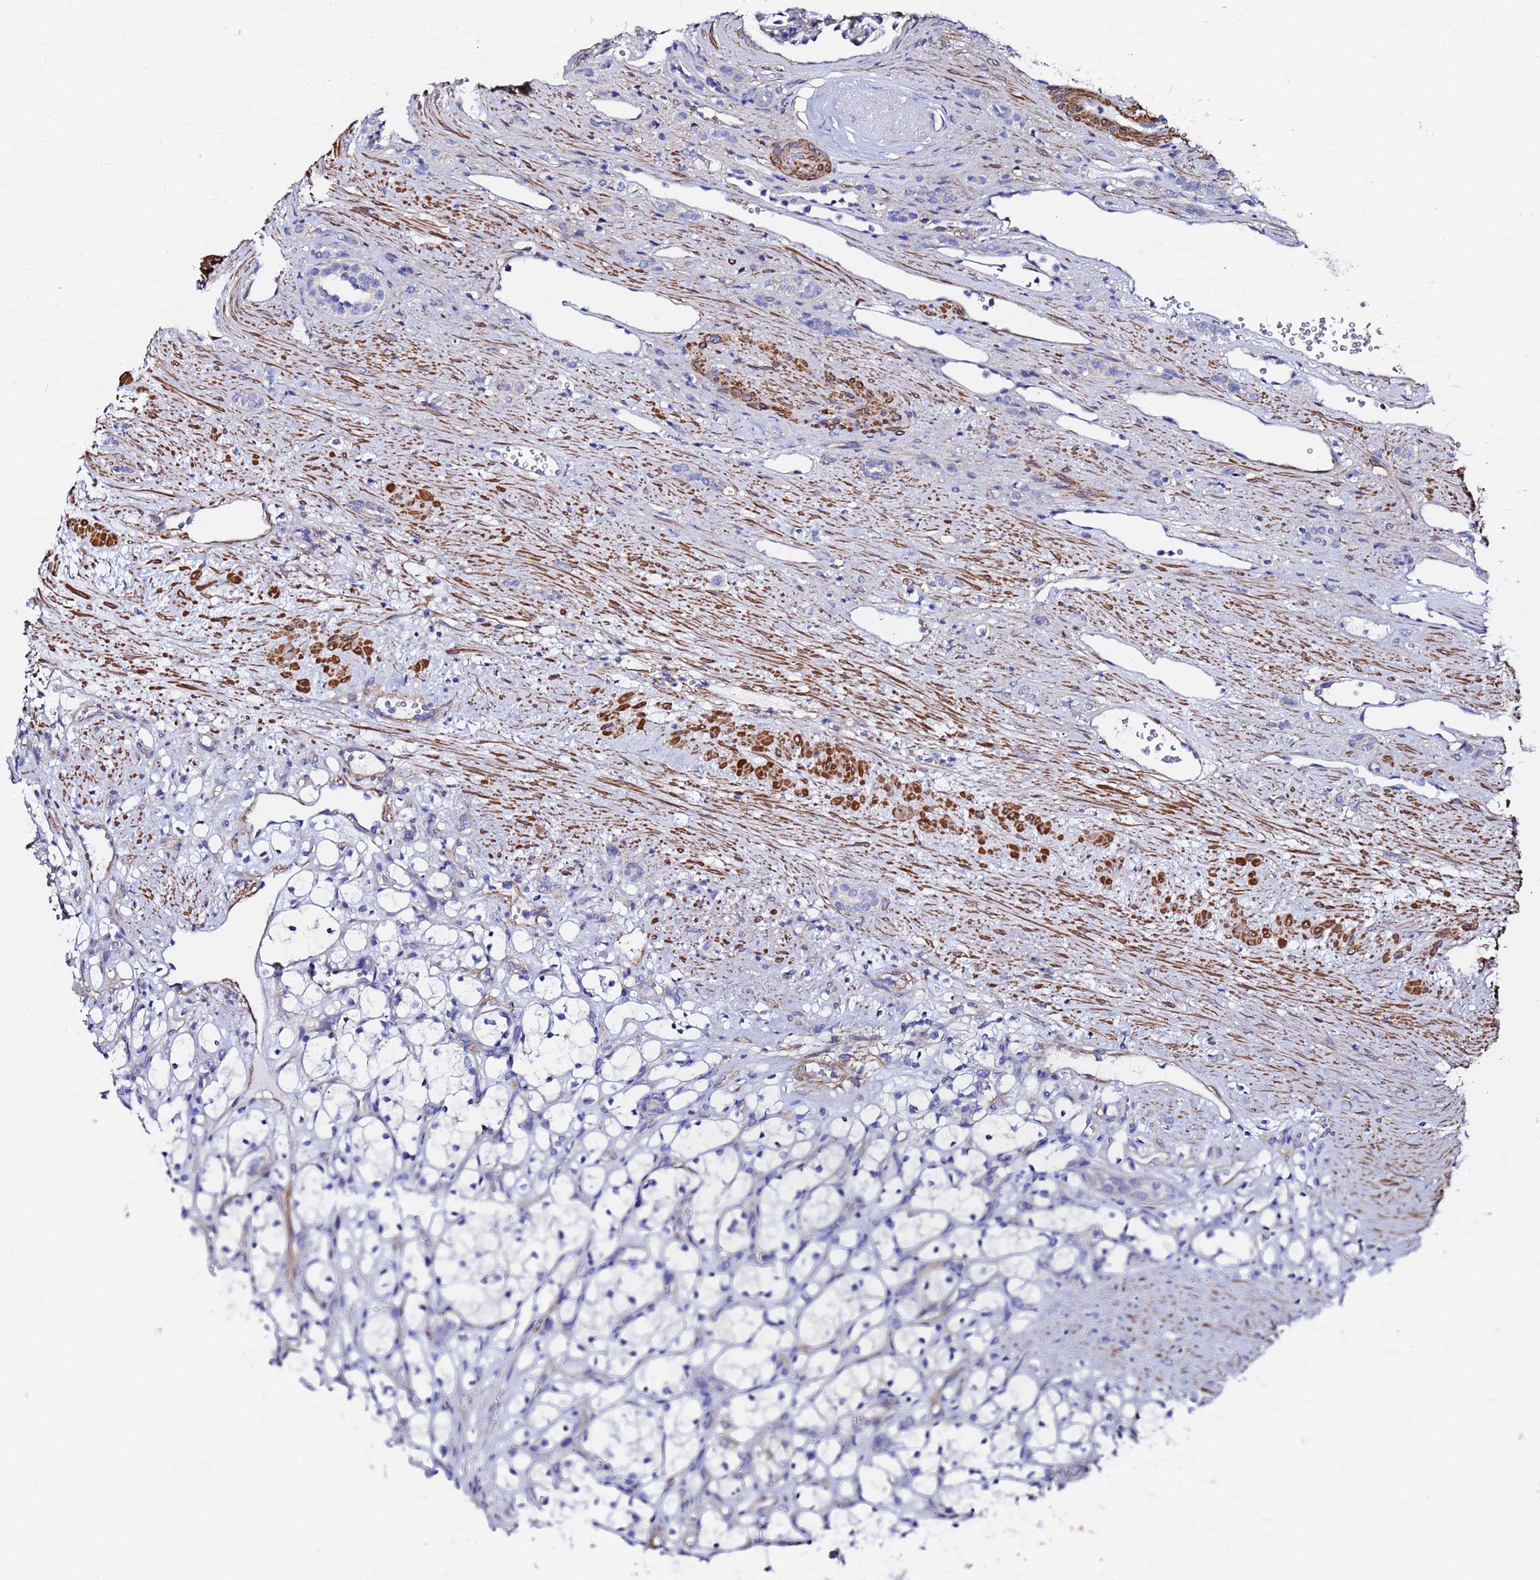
{"staining": {"intensity": "negative", "quantity": "none", "location": "none"}, "tissue": "renal cancer", "cell_type": "Tumor cells", "image_type": "cancer", "snomed": [{"axis": "morphology", "description": "Adenocarcinoma, NOS"}, {"axis": "topography", "description": "Kidney"}], "caption": "DAB immunohistochemical staining of human renal adenocarcinoma demonstrates no significant positivity in tumor cells.", "gene": "RAB39B", "patient": {"sex": "female", "age": 69}}